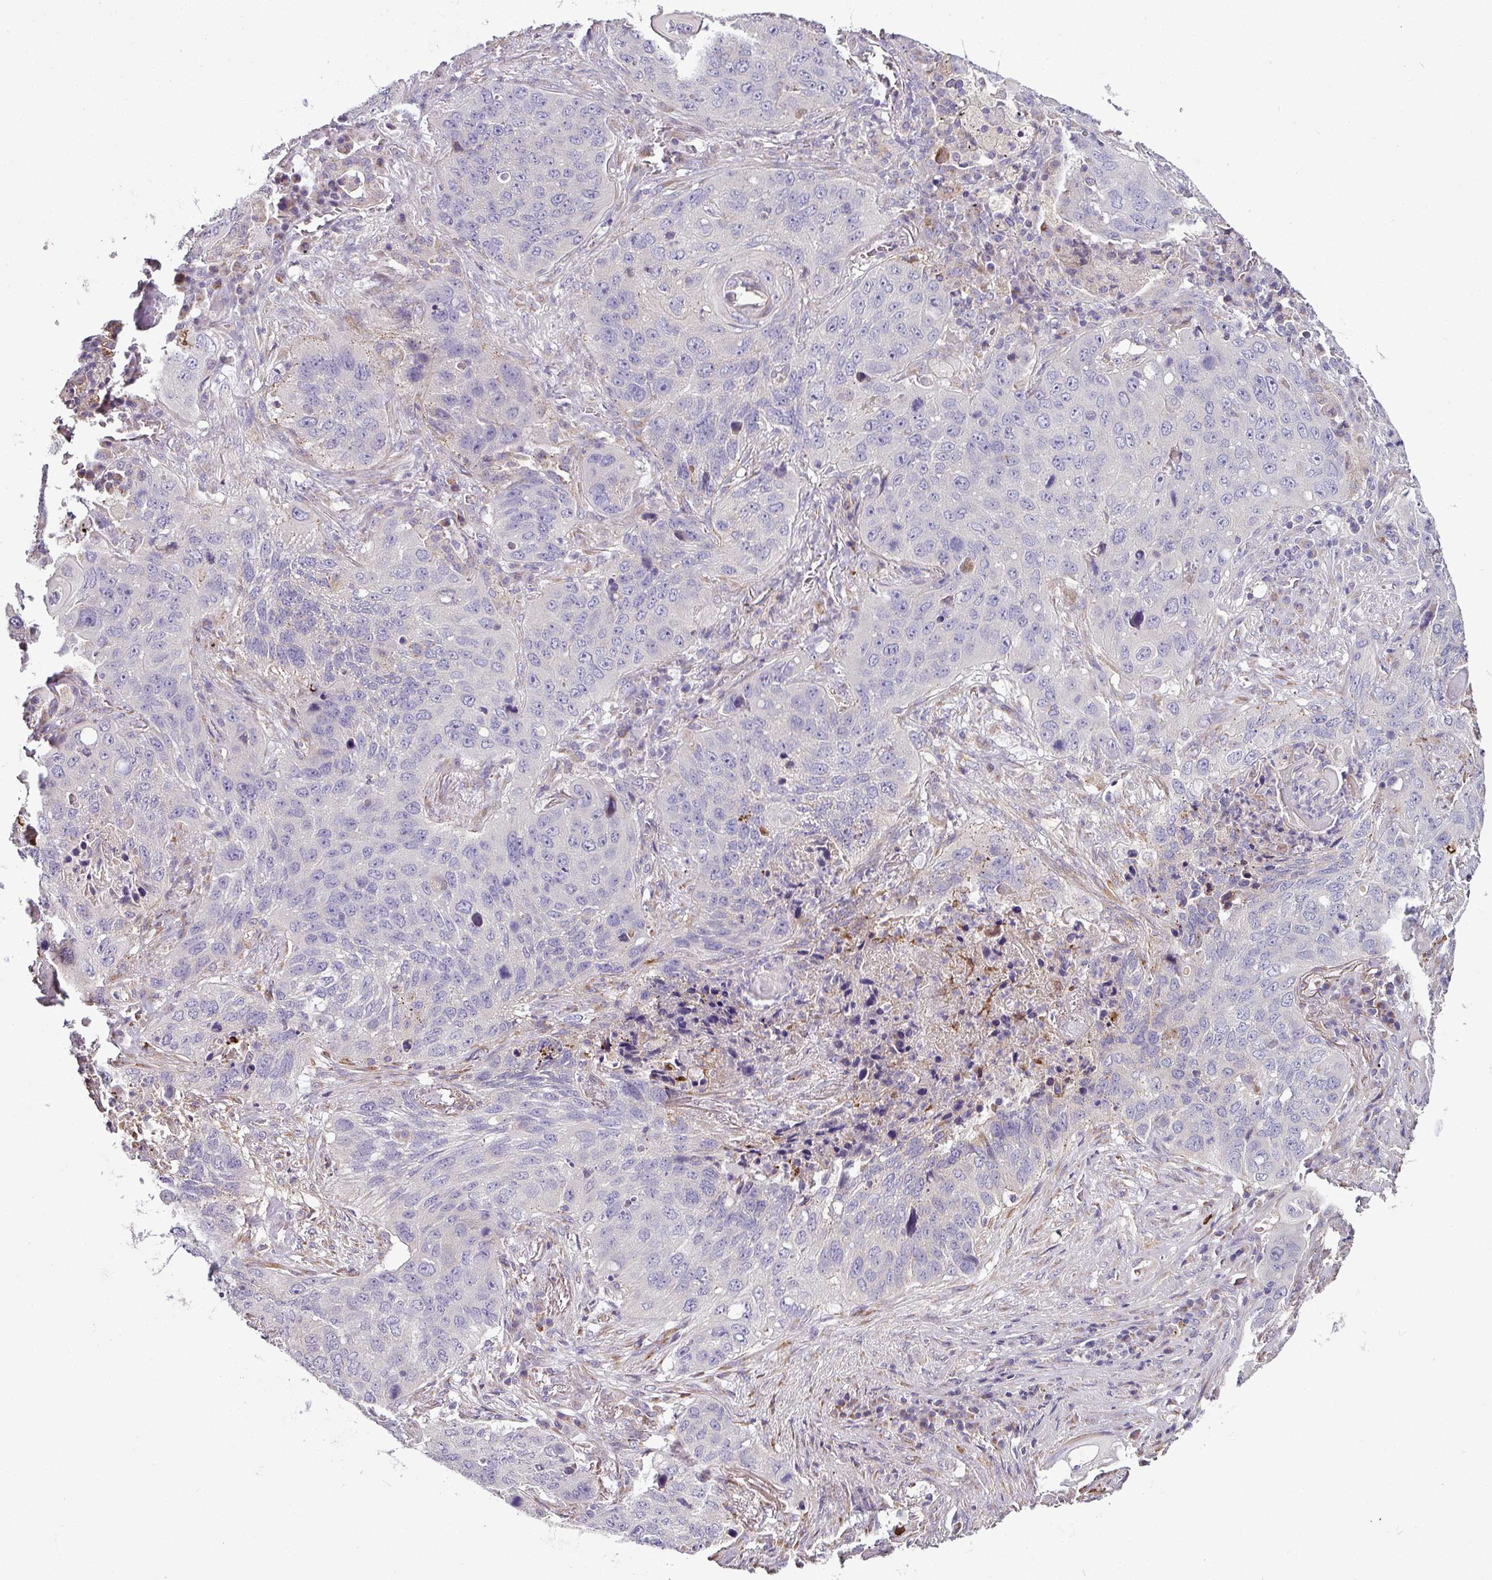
{"staining": {"intensity": "negative", "quantity": "none", "location": "none"}, "tissue": "lung cancer", "cell_type": "Tumor cells", "image_type": "cancer", "snomed": [{"axis": "morphology", "description": "Squamous cell carcinoma, NOS"}, {"axis": "topography", "description": "Lung"}], "caption": "Immunohistochemical staining of human lung squamous cell carcinoma reveals no significant staining in tumor cells.", "gene": "GAN", "patient": {"sex": "female", "age": 63}}